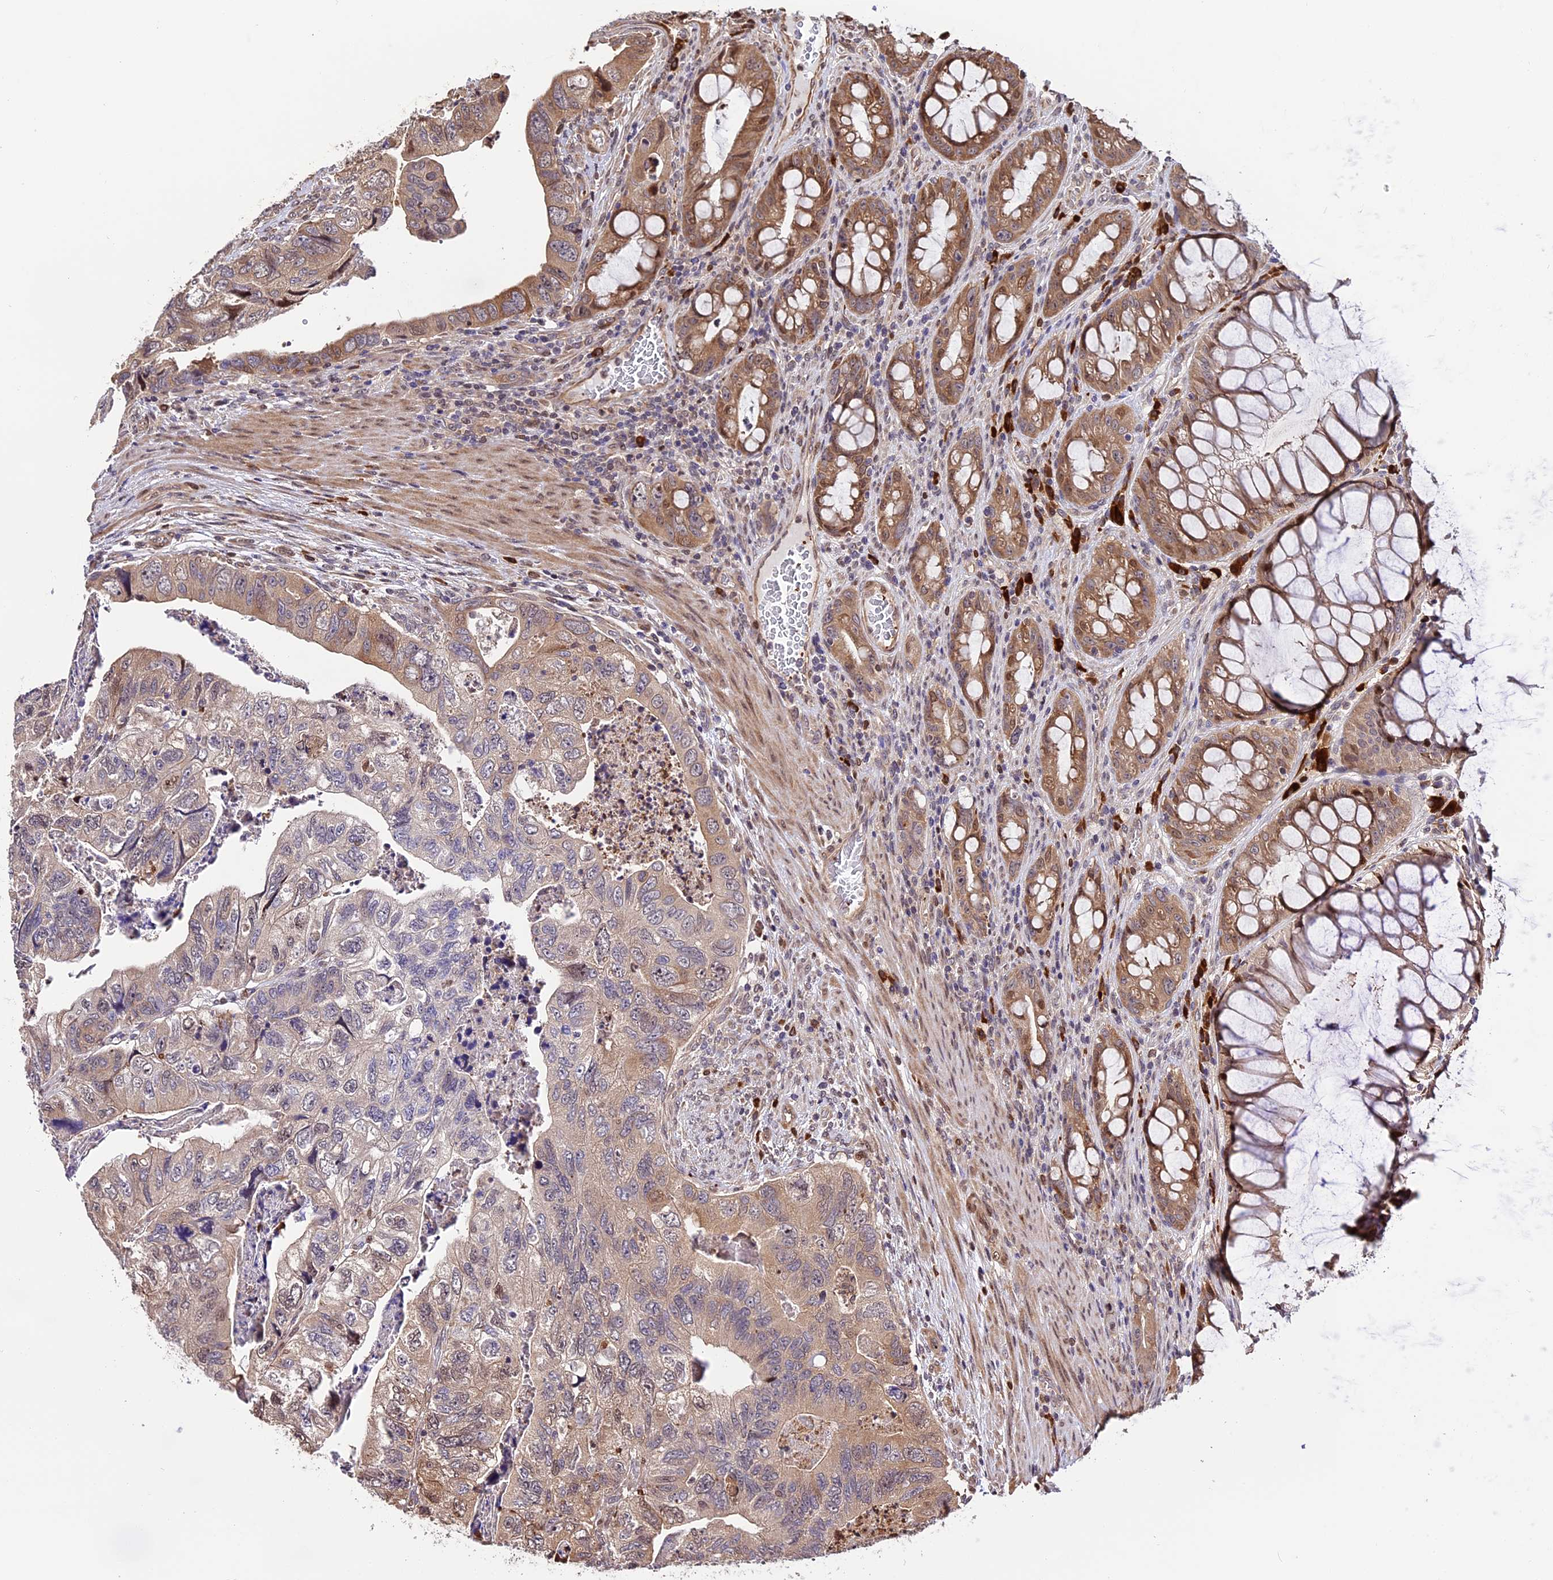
{"staining": {"intensity": "moderate", "quantity": "<25%", "location": "cytoplasmic/membranous,nuclear"}, "tissue": "colorectal cancer", "cell_type": "Tumor cells", "image_type": "cancer", "snomed": [{"axis": "morphology", "description": "Adenocarcinoma, NOS"}, {"axis": "topography", "description": "Rectum"}], "caption": "This is an image of immunohistochemistry staining of colorectal cancer (adenocarcinoma), which shows moderate staining in the cytoplasmic/membranous and nuclear of tumor cells.", "gene": "HERPUD1", "patient": {"sex": "male", "age": 63}}